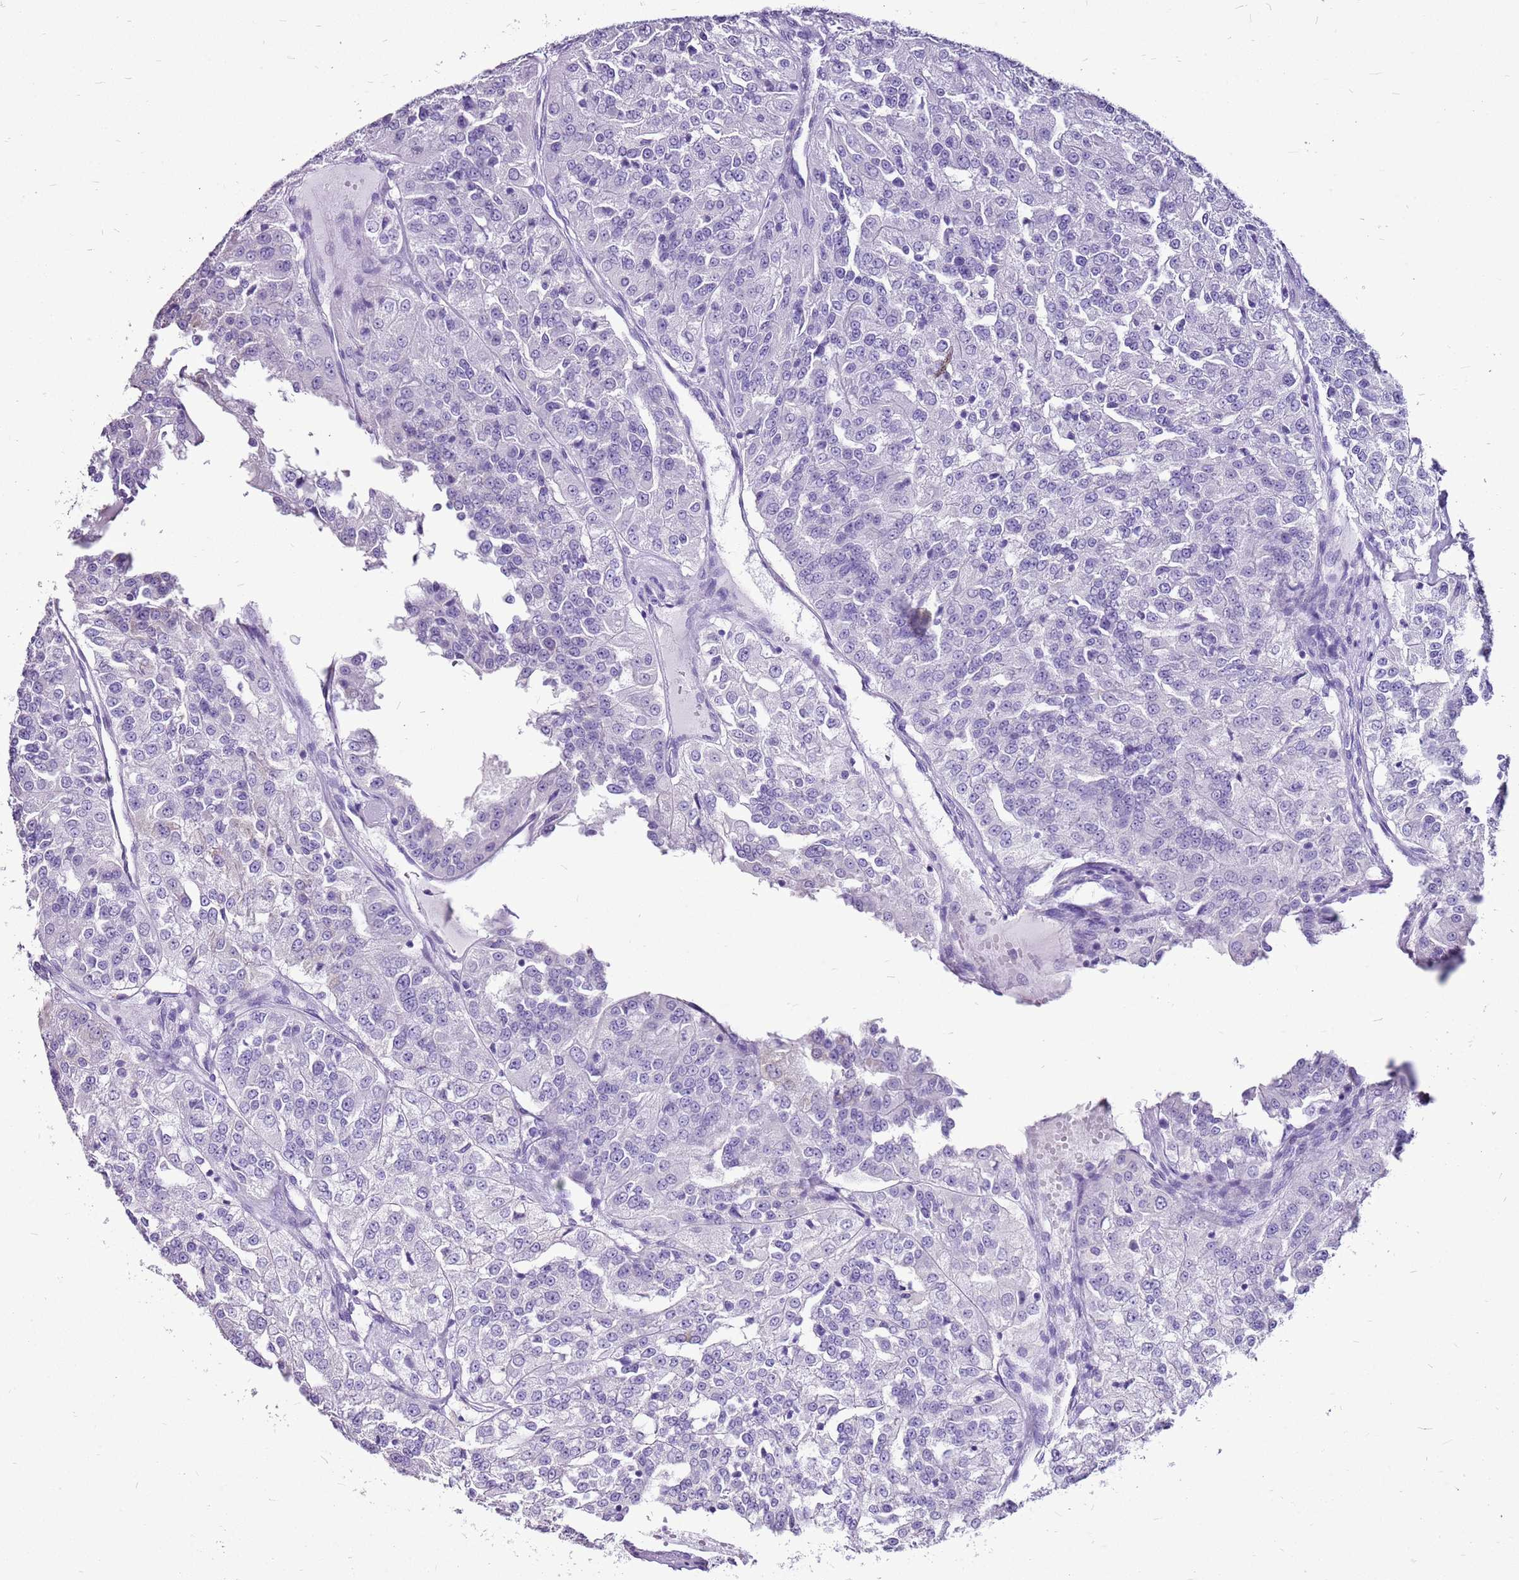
{"staining": {"intensity": "negative", "quantity": "none", "location": "none"}, "tissue": "renal cancer", "cell_type": "Tumor cells", "image_type": "cancer", "snomed": [{"axis": "morphology", "description": "Adenocarcinoma, NOS"}, {"axis": "topography", "description": "Kidney"}], "caption": "The immunohistochemistry image has no significant staining in tumor cells of renal cancer tissue. Nuclei are stained in blue.", "gene": "ACSS3", "patient": {"sex": "female", "age": 63}}